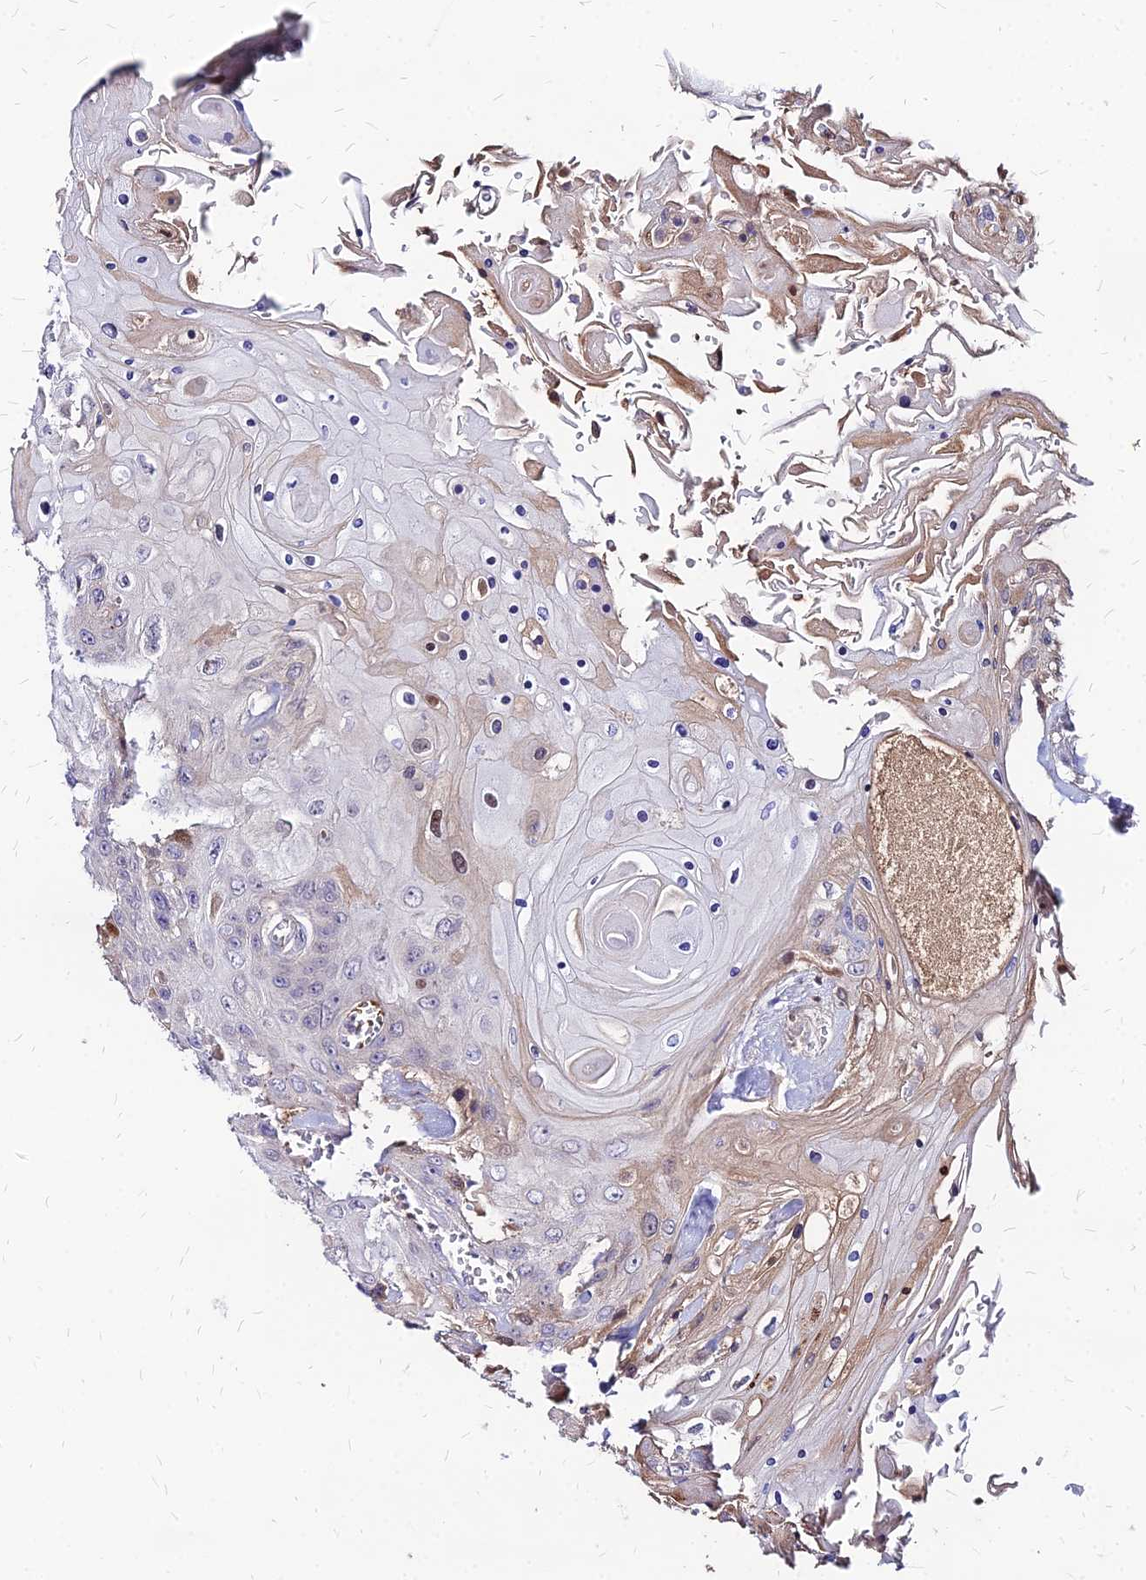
{"staining": {"intensity": "moderate", "quantity": "<25%", "location": "cytoplasmic/membranous"}, "tissue": "head and neck cancer", "cell_type": "Tumor cells", "image_type": "cancer", "snomed": [{"axis": "morphology", "description": "Squamous cell carcinoma, NOS"}, {"axis": "topography", "description": "Head-Neck"}], "caption": "Head and neck cancer tissue reveals moderate cytoplasmic/membranous positivity in approximately <25% of tumor cells, visualized by immunohistochemistry. The staining was performed using DAB (3,3'-diaminobenzidine) to visualize the protein expression in brown, while the nuclei were stained in blue with hematoxylin (Magnification: 20x).", "gene": "ACSM6", "patient": {"sex": "female", "age": 43}}